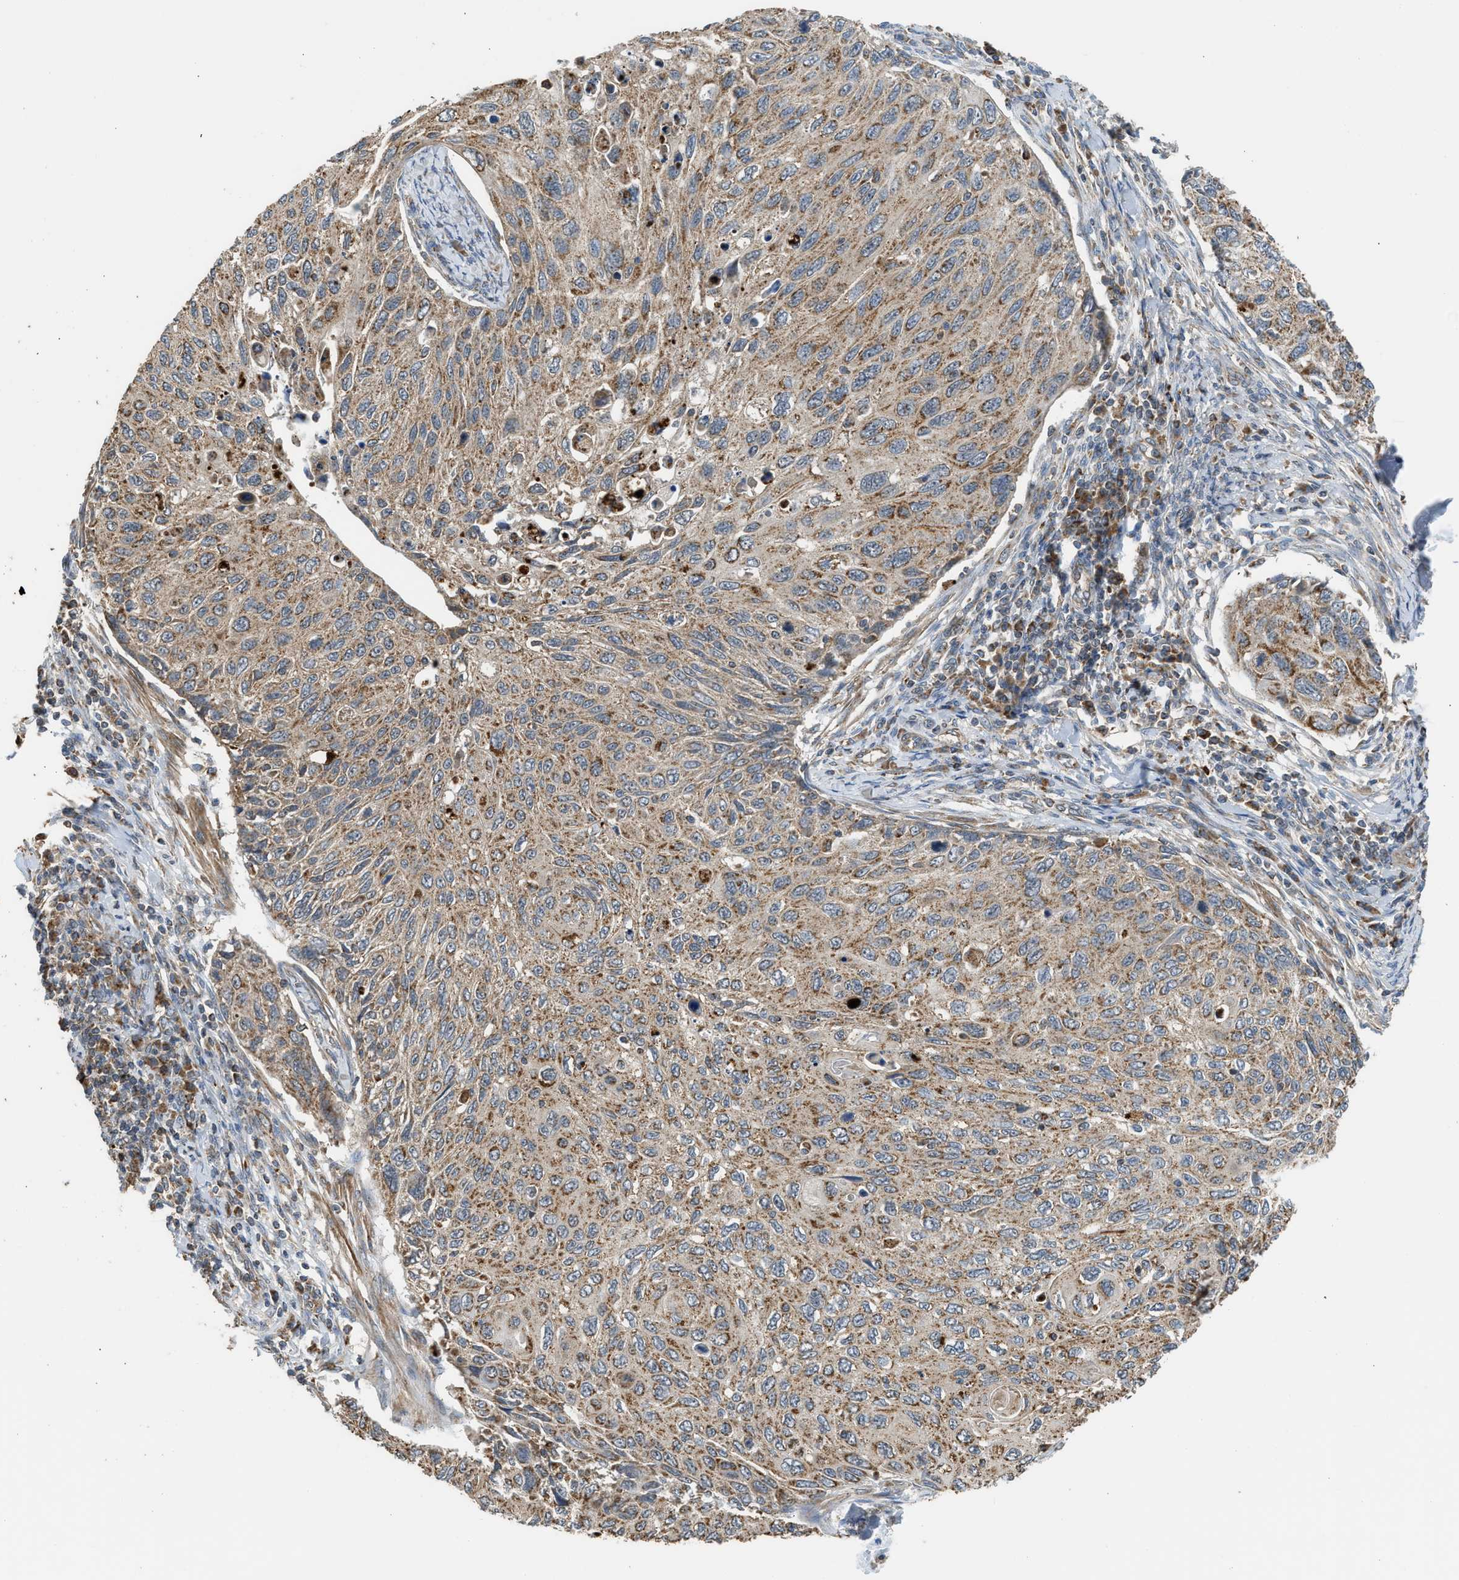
{"staining": {"intensity": "moderate", "quantity": ">75%", "location": "cytoplasmic/membranous"}, "tissue": "cervical cancer", "cell_type": "Tumor cells", "image_type": "cancer", "snomed": [{"axis": "morphology", "description": "Squamous cell carcinoma, NOS"}, {"axis": "topography", "description": "Cervix"}], "caption": "Squamous cell carcinoma (cervical) stained for a protein (brown) demonstrates moderate cytoplasmic/membranous positive positivity in approximately >75% of tumor cells.", "gene": "STARD3", "patient": {"sex": "female", "age": 70}}